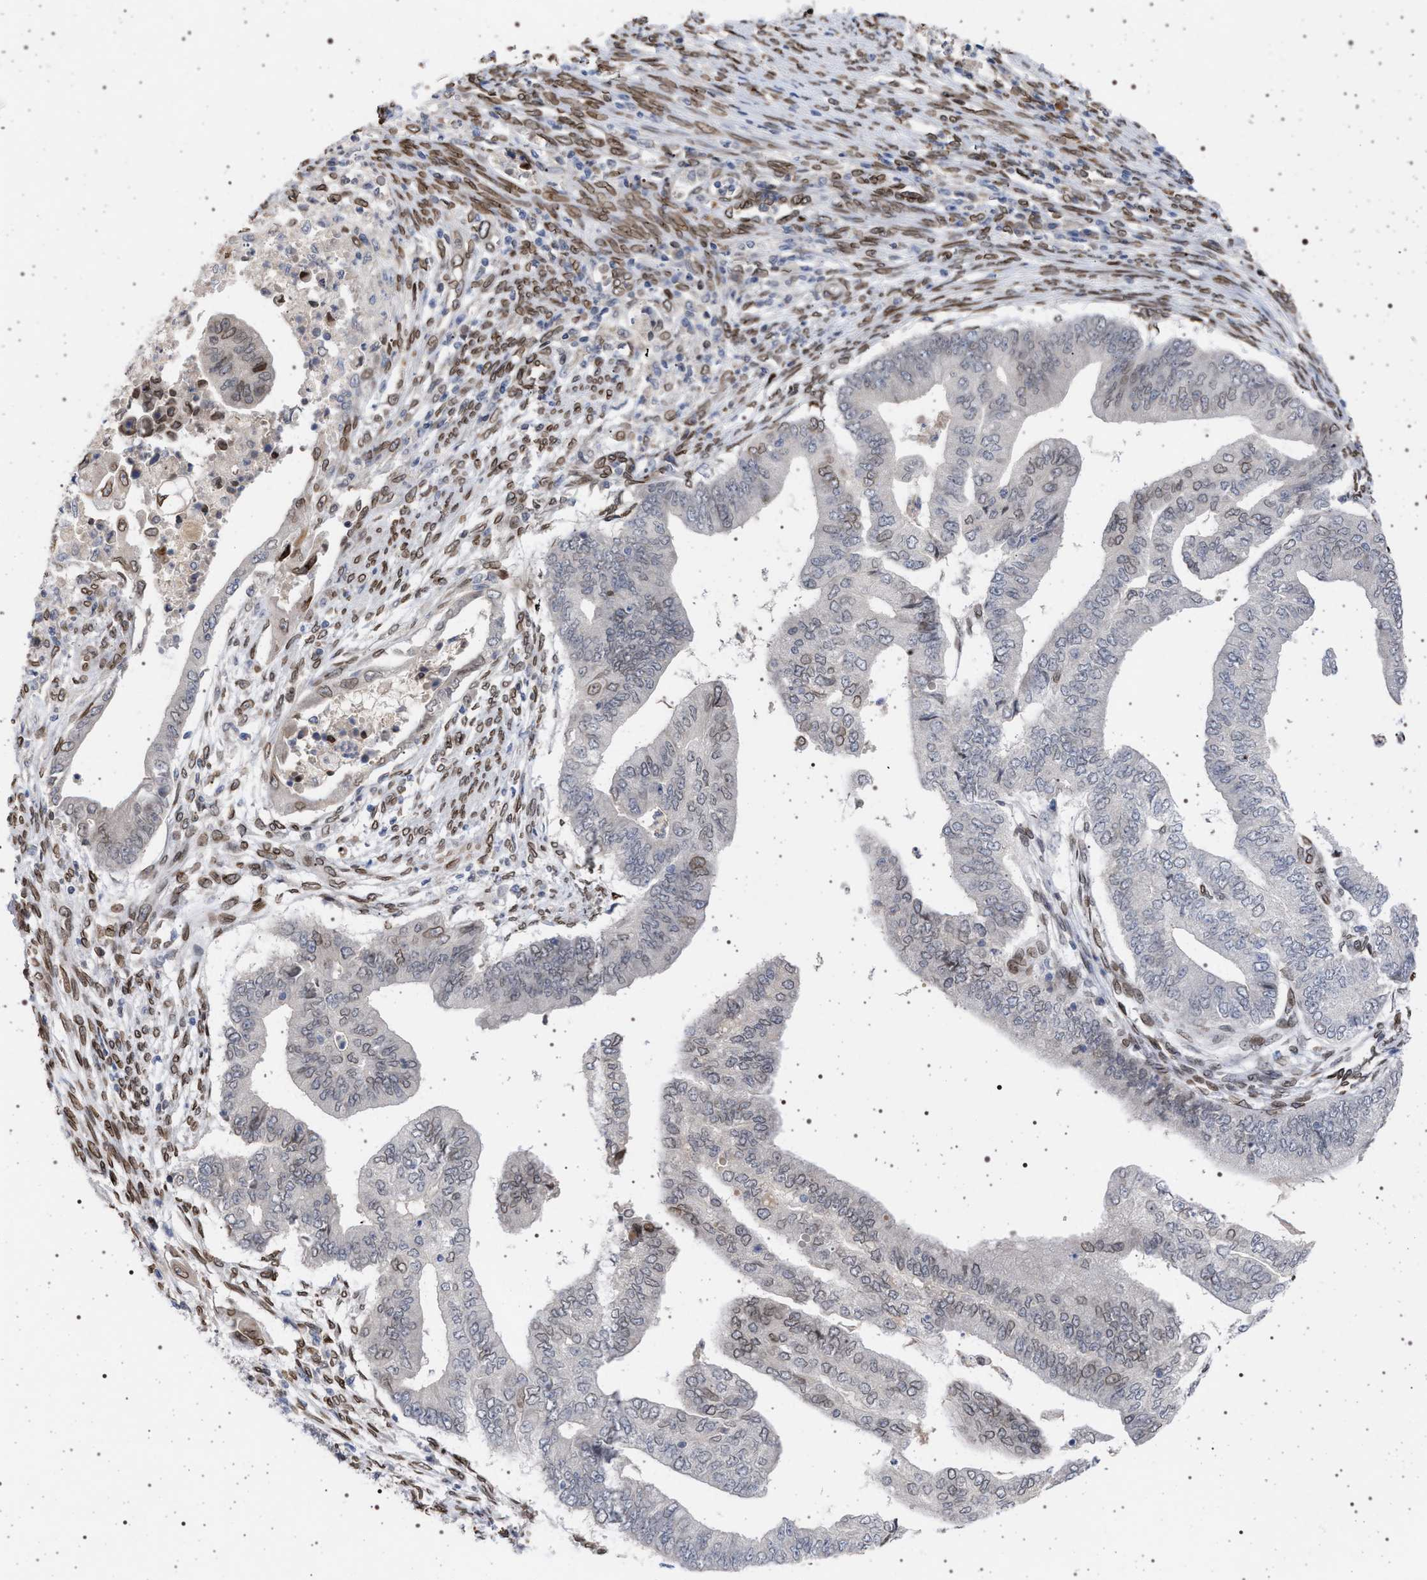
{"staining": {"intensity": "moderate", "quantity": "25%-75%", "location": "cytoplasmic/membranous,nuclear"}, "tissue": "endometrial cancer", "cell_type": "Tumor cells", "image_type": "cancer", "snomed": [{"axis": "morphology", "description": "Polyp, NOS"}, {"axis": "morphology", "description": "Adenocarcinoma, NOS"}, {"axis": "morphology", "description": "Adenoma, NOS"}, {"axis": "topography", "description": "Endometrium"}], "caption": "There is medium levels of moderate cytoplasmic/membranous and nuclear expression in tumor cells of endometrial cancer (polyp), as demonstrated by immunohistochemical staining (brown color).", "gene": "ING2", "patient": {"sex": "female", "age": 79}}